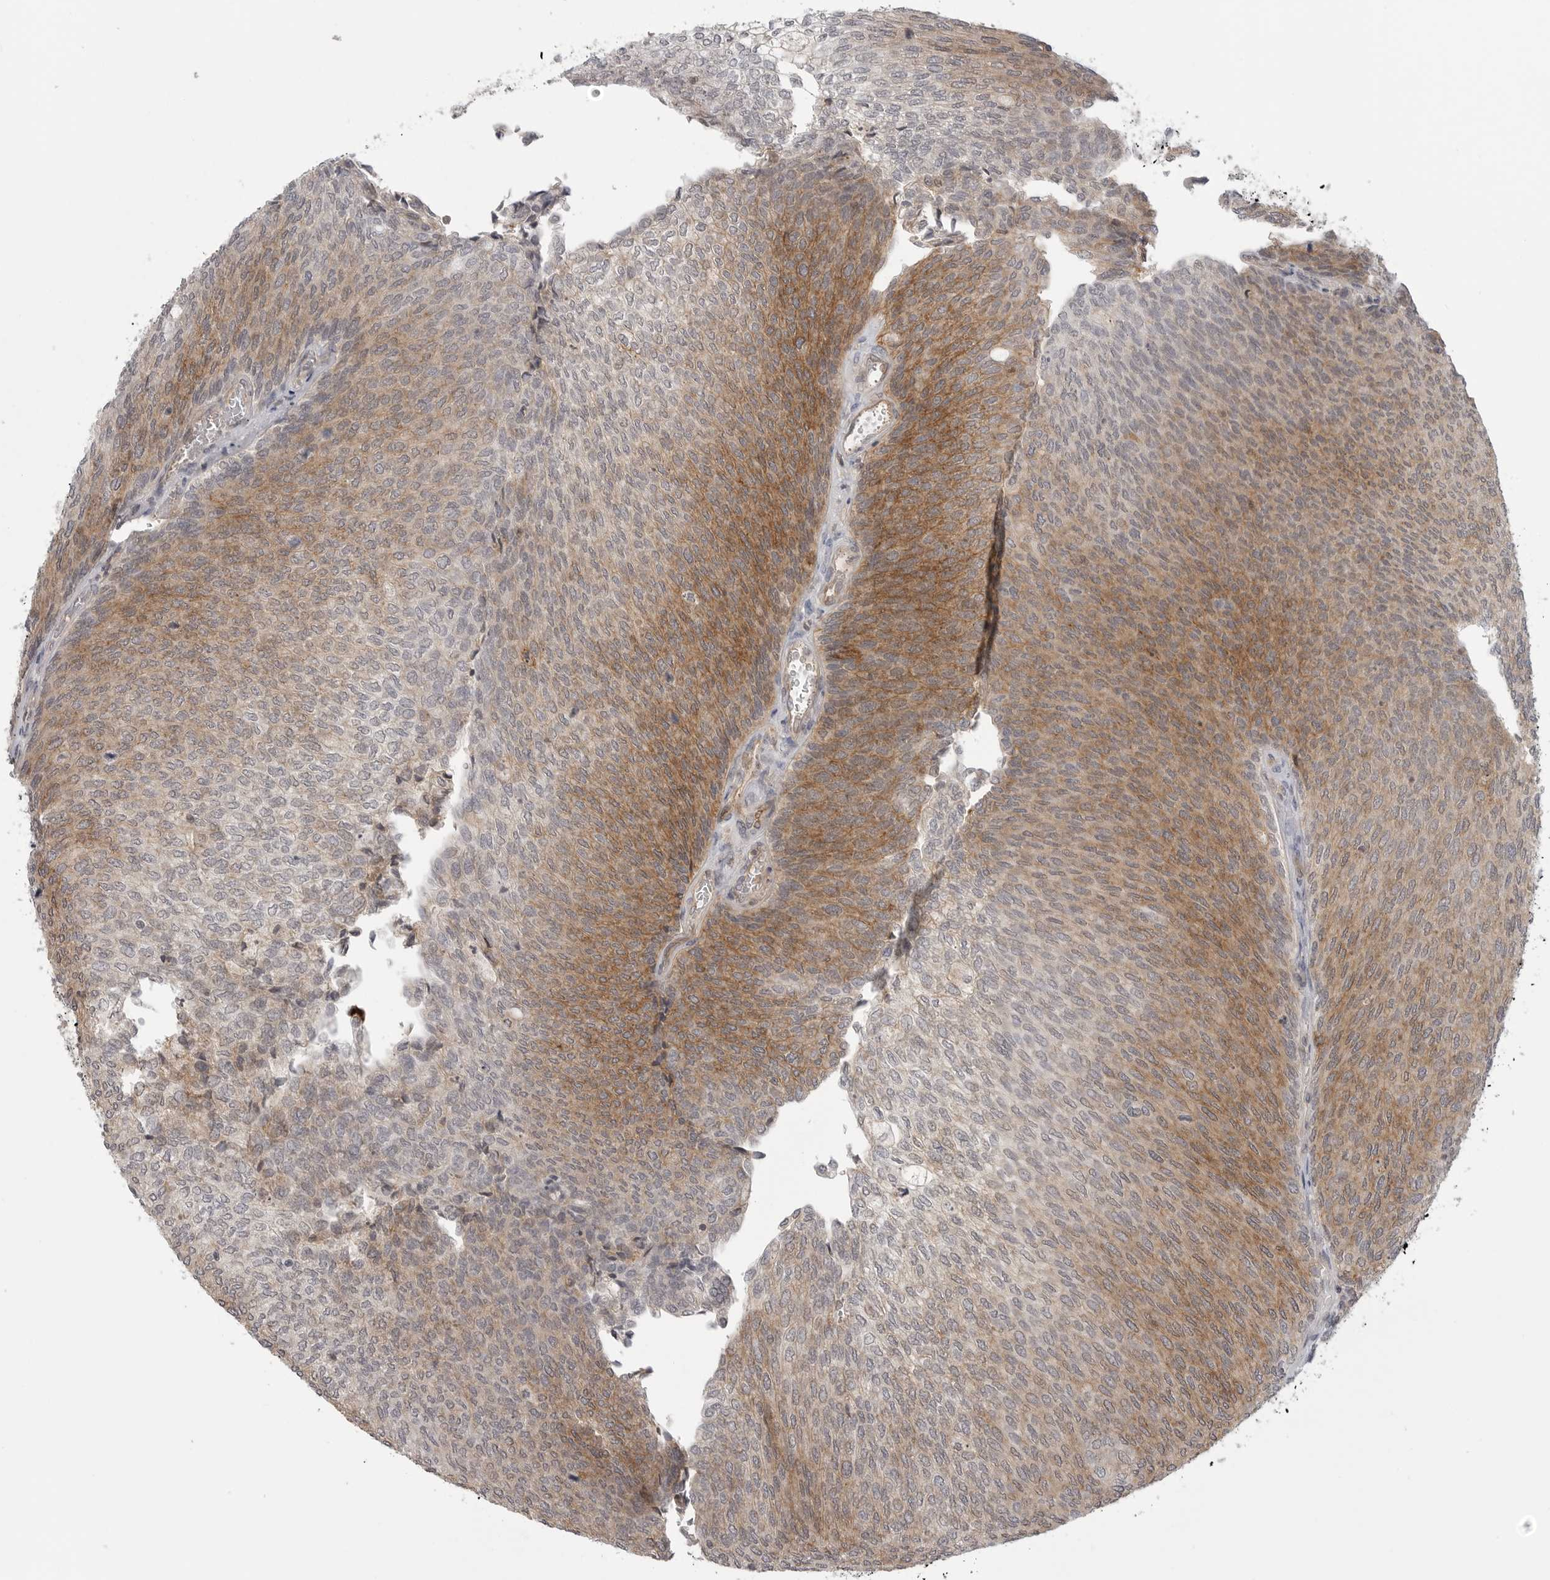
{"staining": {"intensity": "moderate", "quantity": ">75%", "location": "cytoplasmic/membranous"}, "tissue": "urothelial cancer", "cell_type": "Tumor cells", "image_type": "cancer", "snomed": [{"axis": "morphology", "description": "Urothelial carcinoma, Low grade"}, {"axis": "topography", "description": "Urinary bladder"}], "caption": "This histopathology image demonstrates urothelial cancer stained with immunohistochemistry (IHC) to label a protein in brown. The cytoplasmic/membranous of tumor cells show moderate positivity for the protein. Nuclei are counter-stained blue.", "gene": "IFNGR1", "patient": {"sex": "female", "age": 79}}